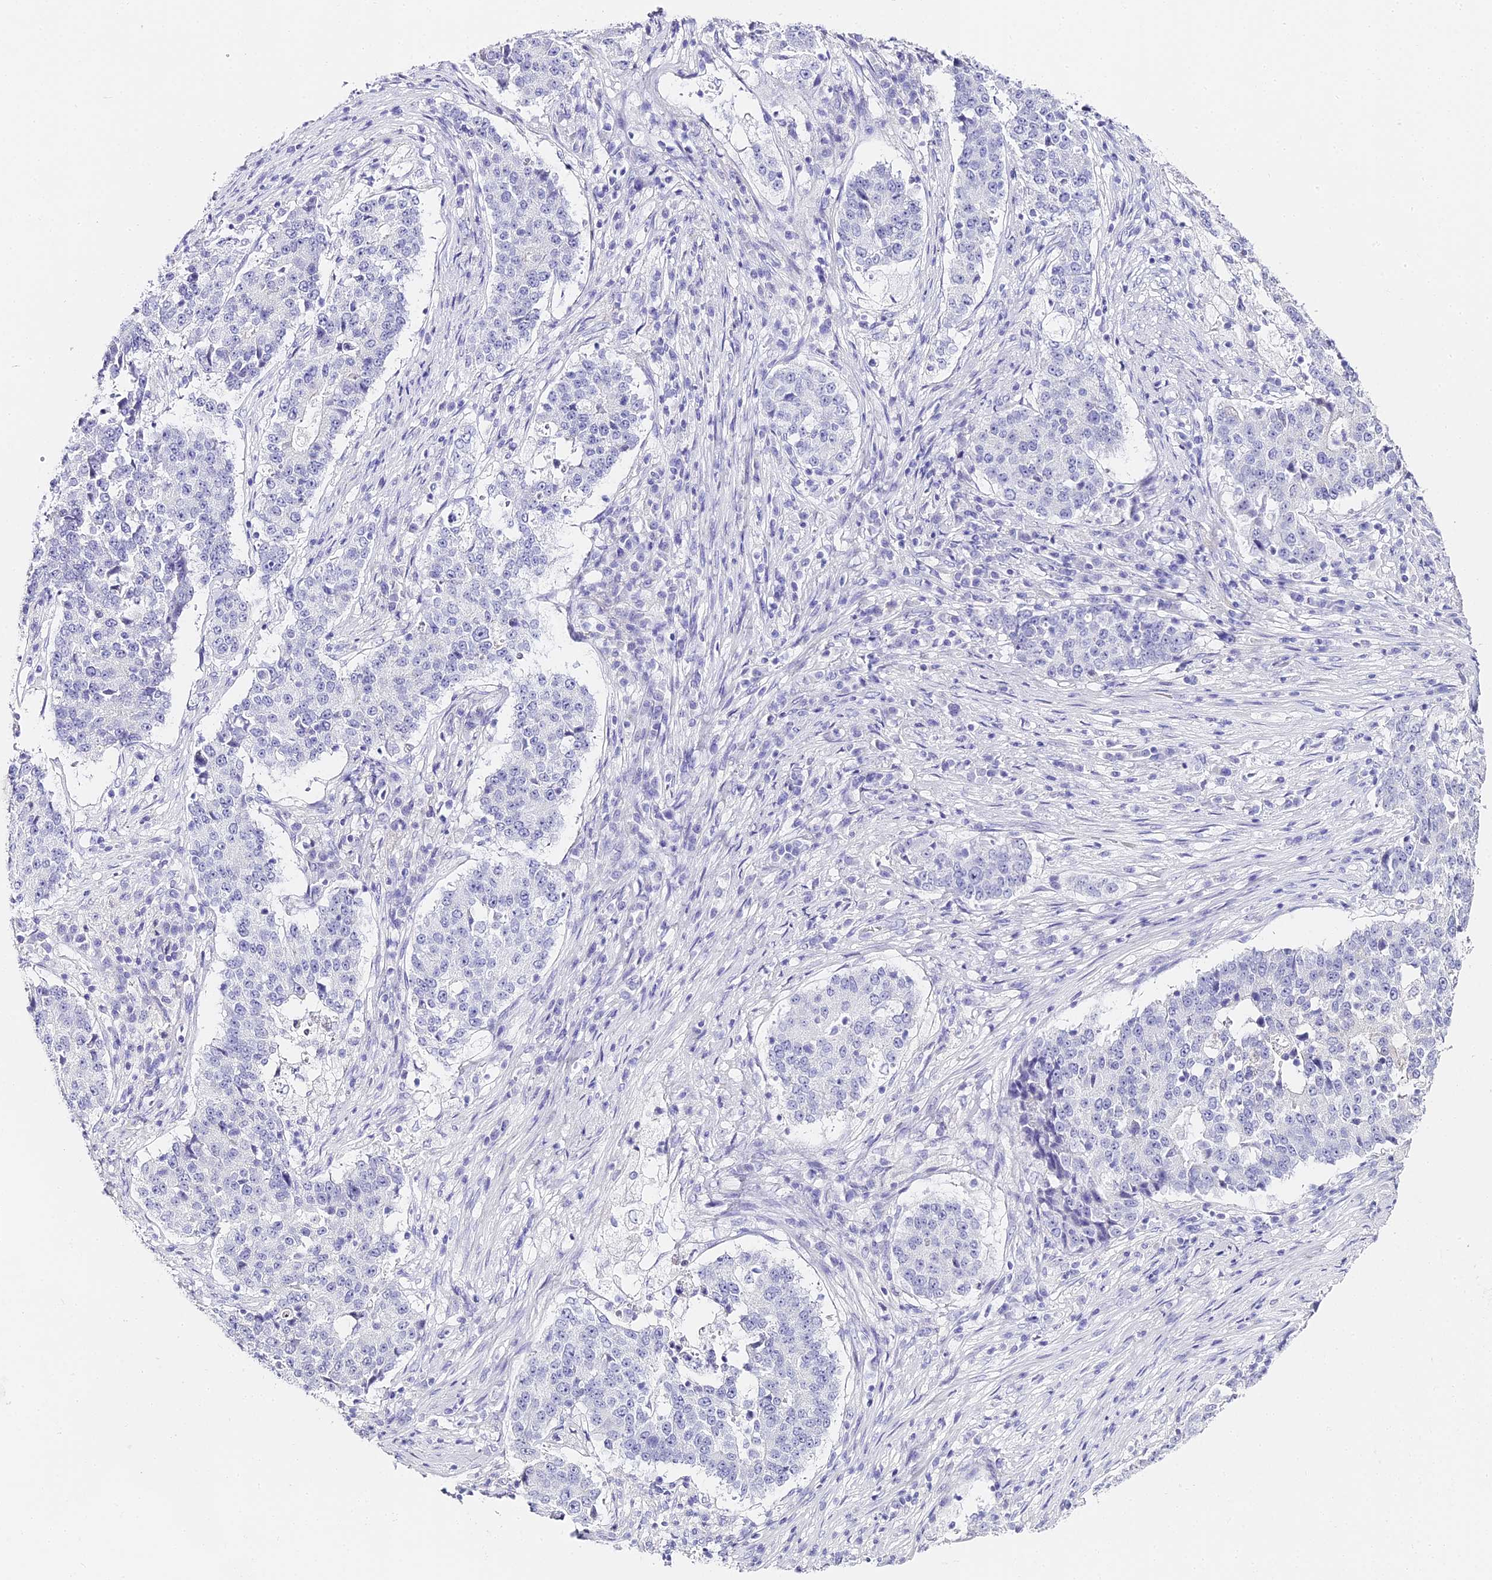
{"staining": {"intensity": "negative", "quantity": "none", "location": "none"}, "tissue": "stomach cancer", "cell_type": "Tumor cells", "image_type": "cancer", "snomed": [{"axis": "morphology", "description": "Adenocarcinoma, NOS"}, {"axis": "topography", "description": "Stomach"}], "caption": "Tumor cells show no significant protein expression in stomach cancer (adenocarcinoma).", "gene": "ABHD14A-ACY1", "patient": {"sex": "male", "age": 59}}